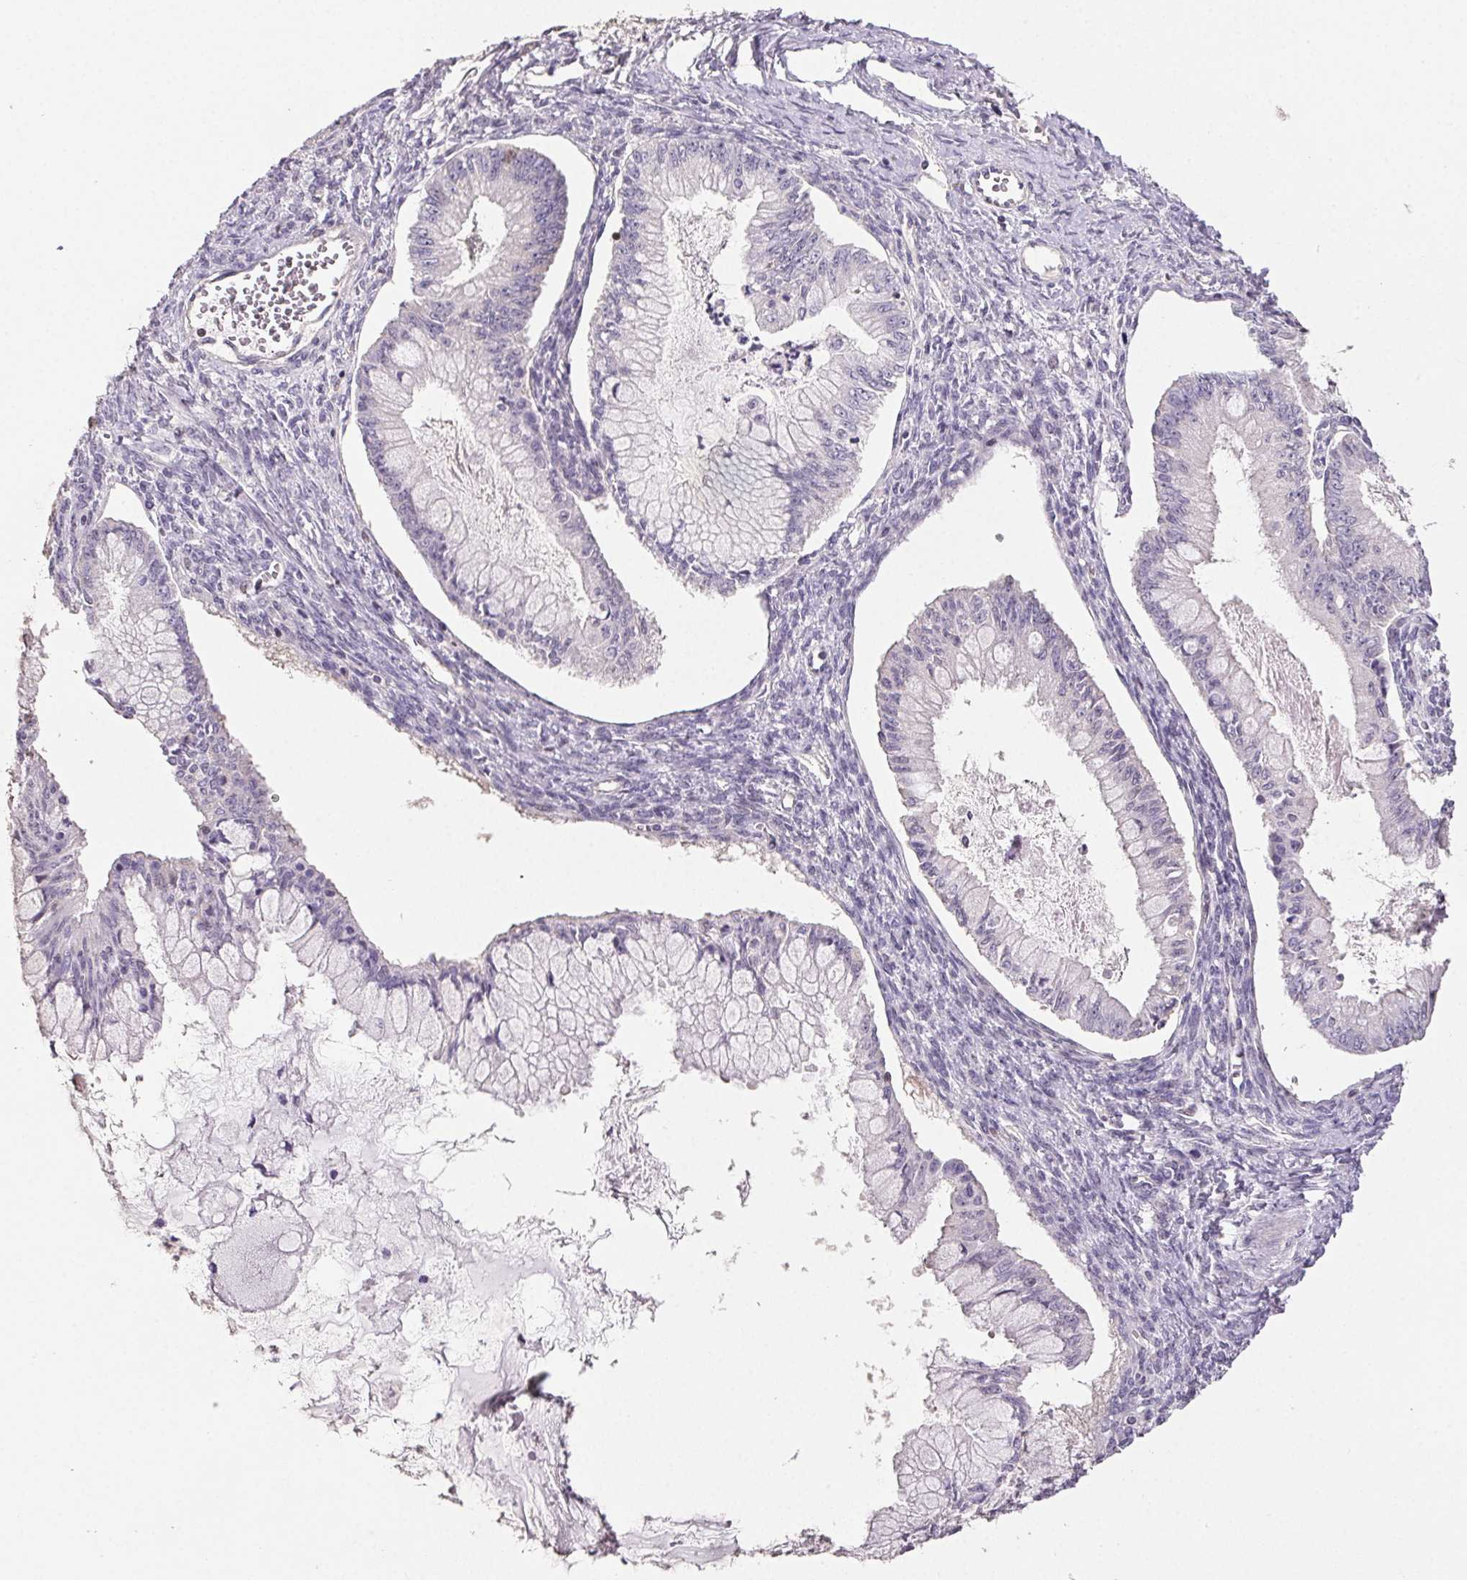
{"staining": {"intensity": "negative", "quantity": "none", "location": "none"}, "tissue": "ovarian cancer", "cell_type": "Tumor cells", "image_type": "cancer", "snomed": [{"axis": "morphology", "description": "Cystadenocarcinoma, mucinous, NOS"}, {"axis": "topography", "description": "Ovary"}], "caption": "A high-resolution micrograph shows immunohistochemistry (IHC) staining of mucinous cystadenocarcinoma (ovarian), which shows no significant positivity in tumor cells.", "gene": "GBP1", "patient": {"sex": "female", "age": 34}}